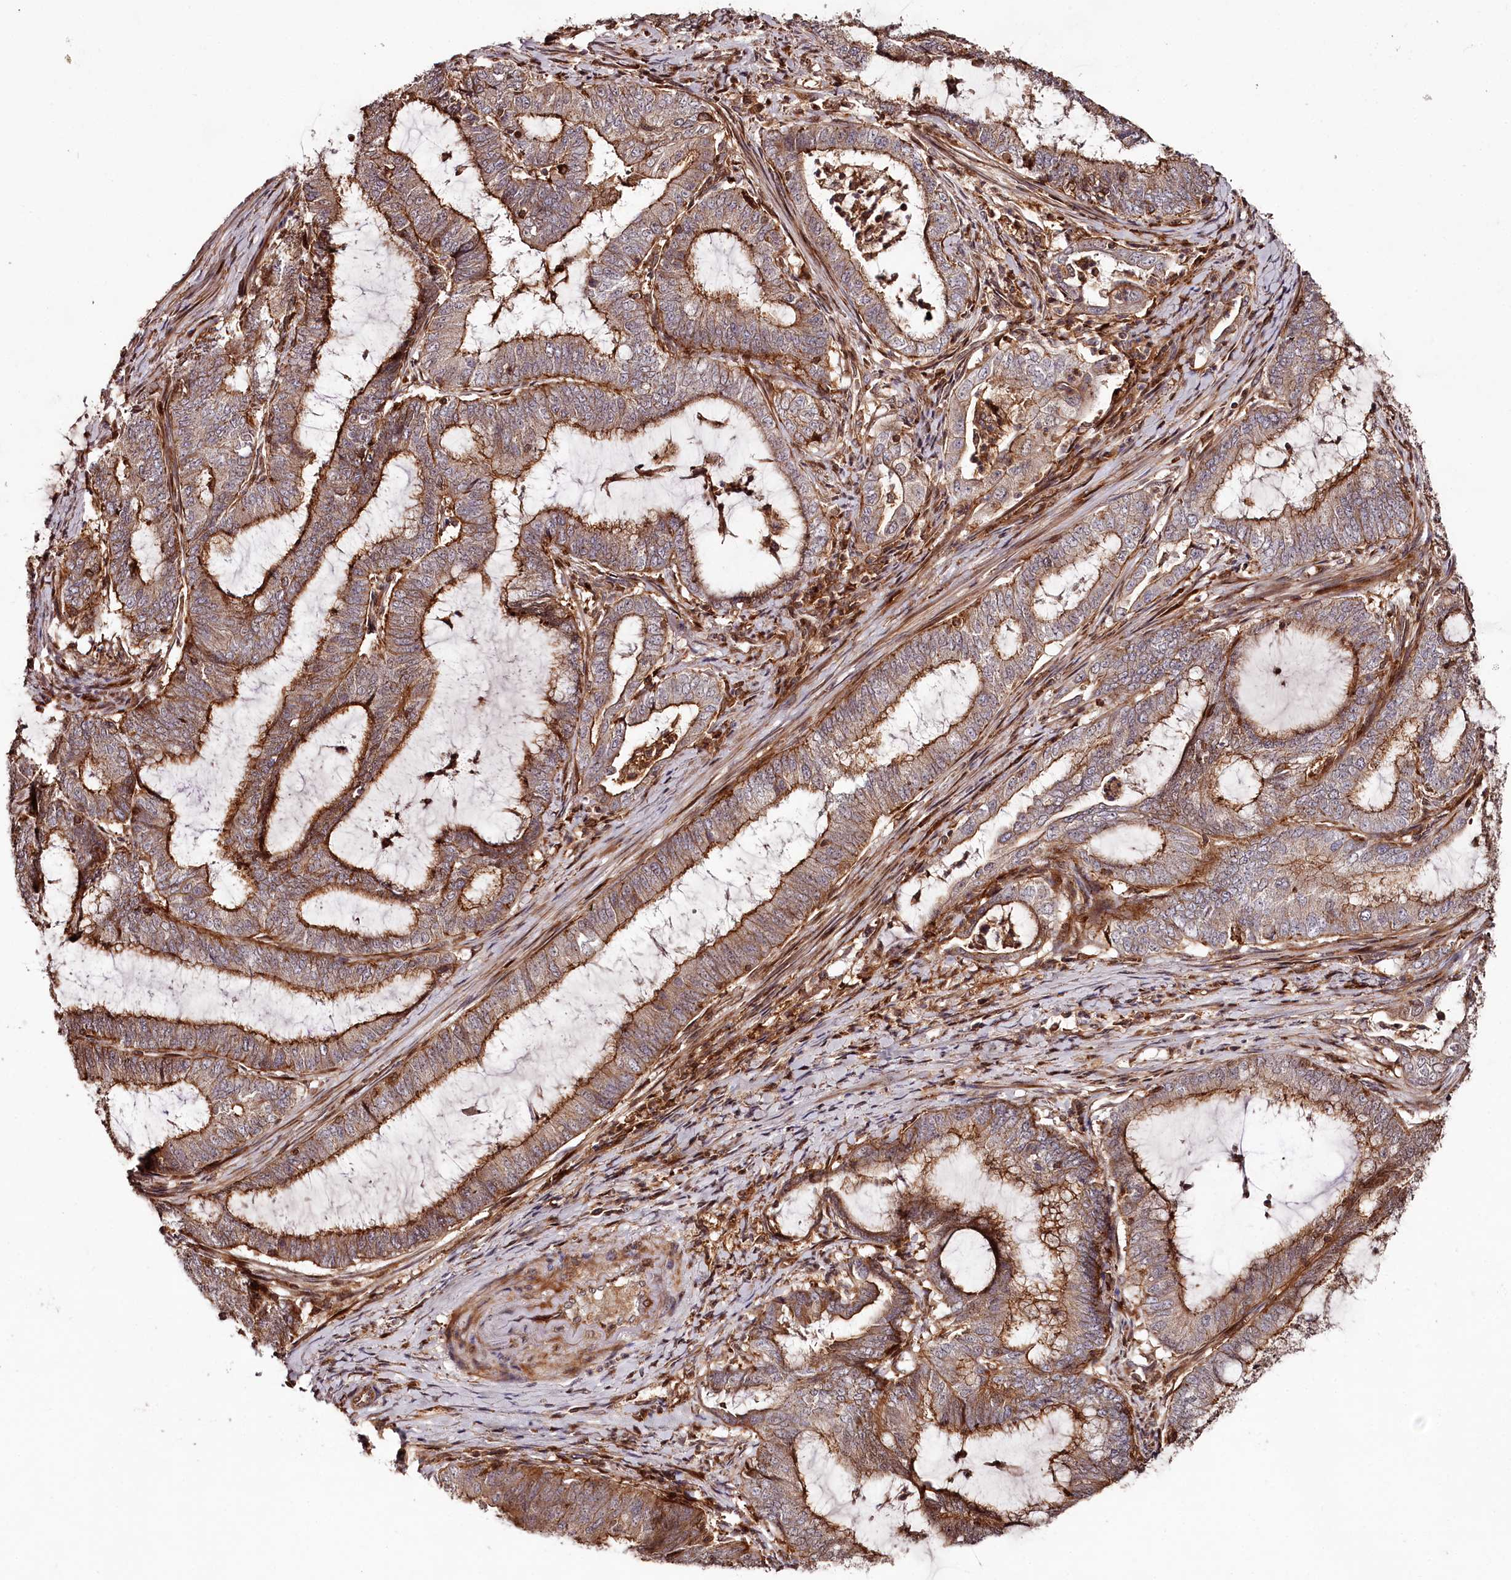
{"staining": {"intensity": "moderate", "quantity": ">75%", "location": "cytoplasmic/membranous"}, "tissue": "endometrial cancer", "cell_type": "Tumor cells", "image_type": "cancer", "snomed": [{"axis": "morphology", "description": "Adenocarcinoma, NOS"}, {"axis": "topography", "description": "Endometrium"}], "caption": "Immunohistochemical staining of endometrial cancer (adenocarcinoma) displays moderate cytoplasmic/membranous protein staining in about >75% of tumor cells.", "gene": "KIF14", "patient": {"sex": "female", "age": 51}}